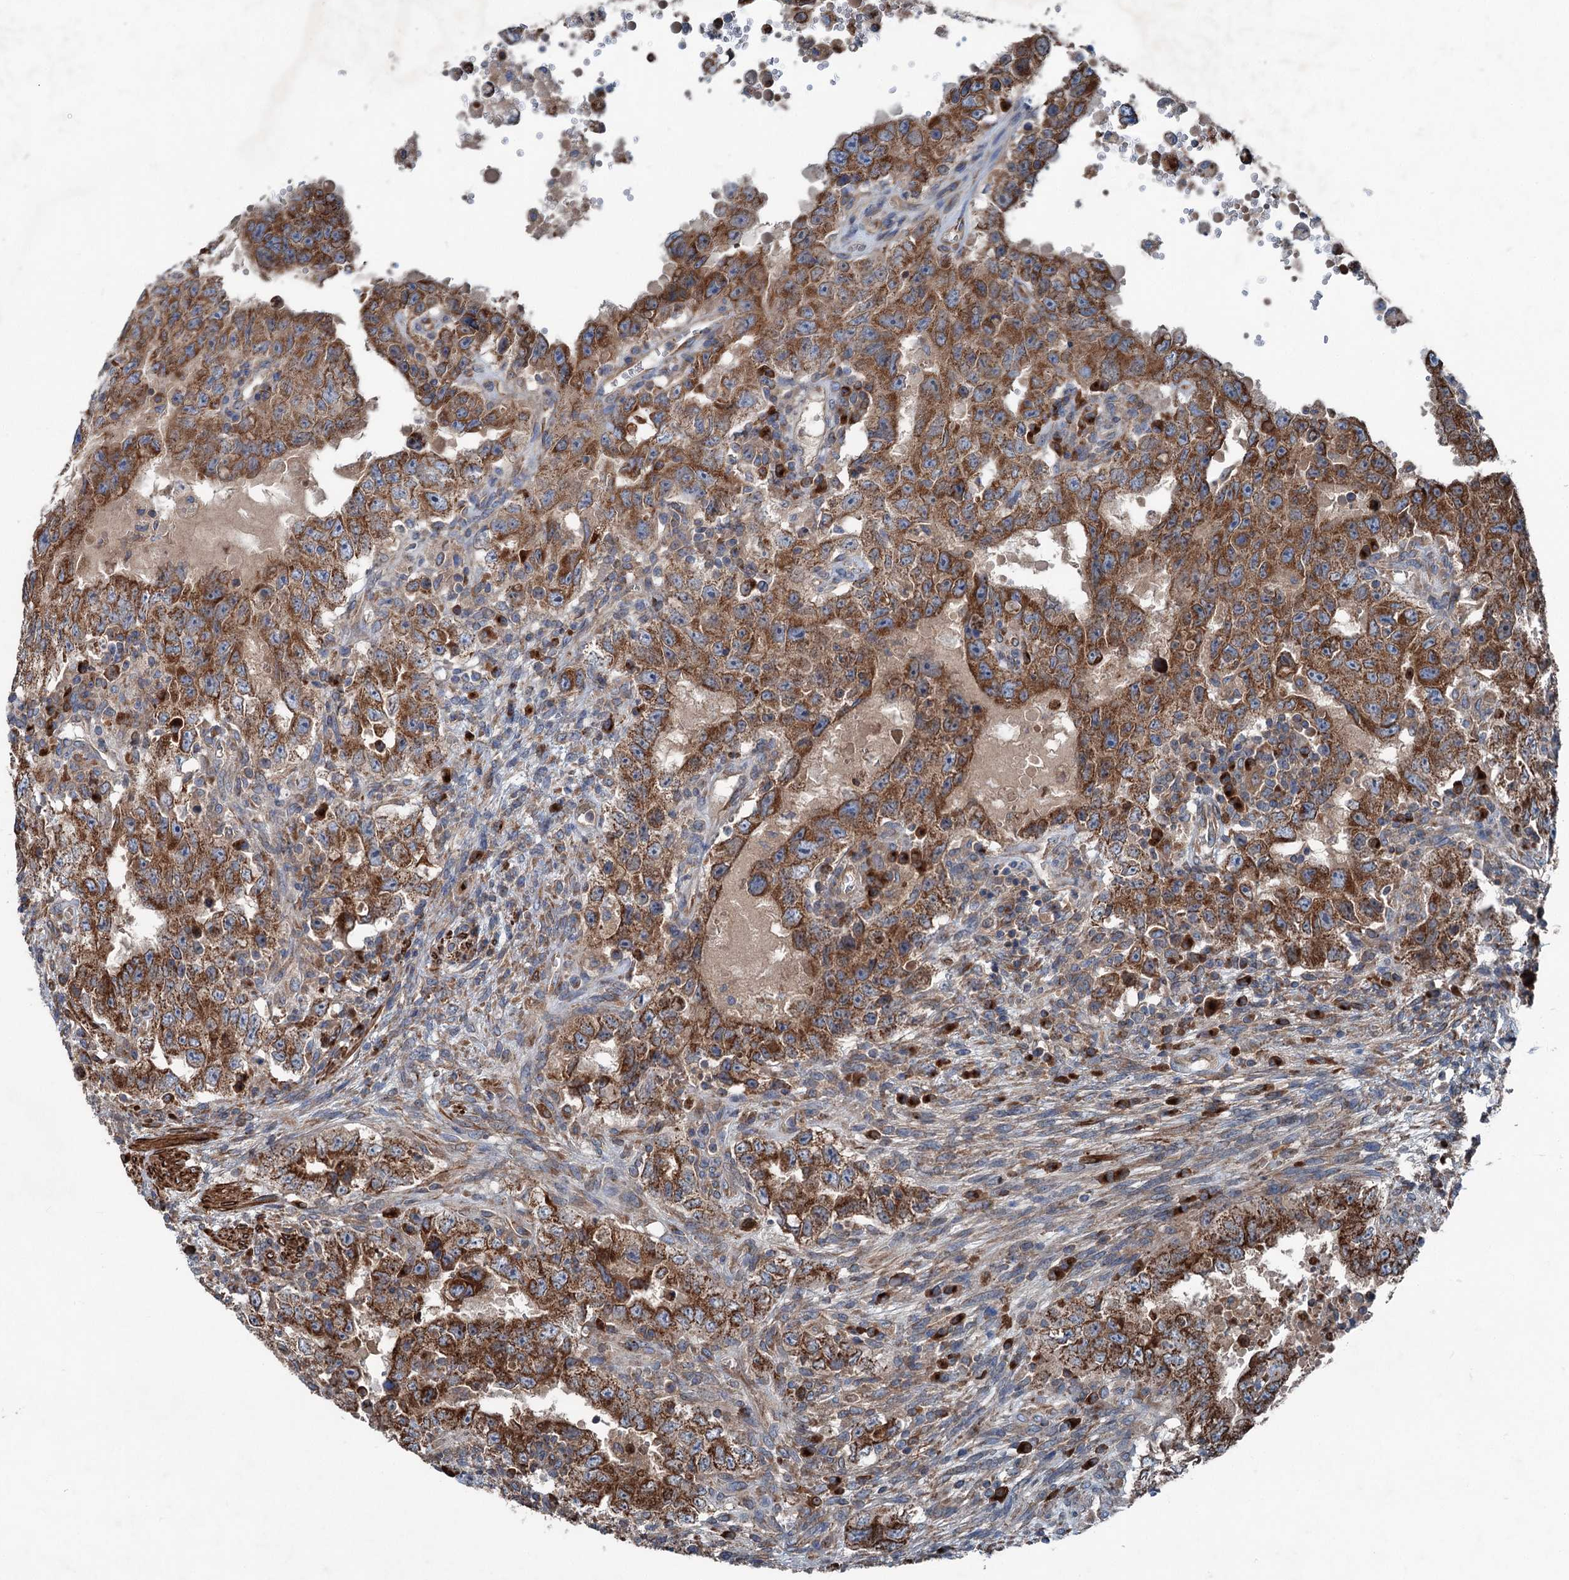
{"staining": {"intensity": "strong", "quantity": ">75%", "location": "cytoplasmic/membranous"}, "tissue": "testis cancer", "cell_type": "Tumor cells", "image_type": "cancer", "snomed": [{"axis": "morphology", "description": "Carcinoma, Embryonal, NOS"}, {"axis": "topography", "description": "Testis"}], "caption": "Protein analysis of embryonal carcinoma (testis) tissue exhibits strong cytoplasmic/membranous staining in approximately >75% of tumor cells. (Brightfield microscopy of DAB IHC at high magnification).", "gene": "CALCOCO1", "patient": {"sex": "male", "age": 26}}